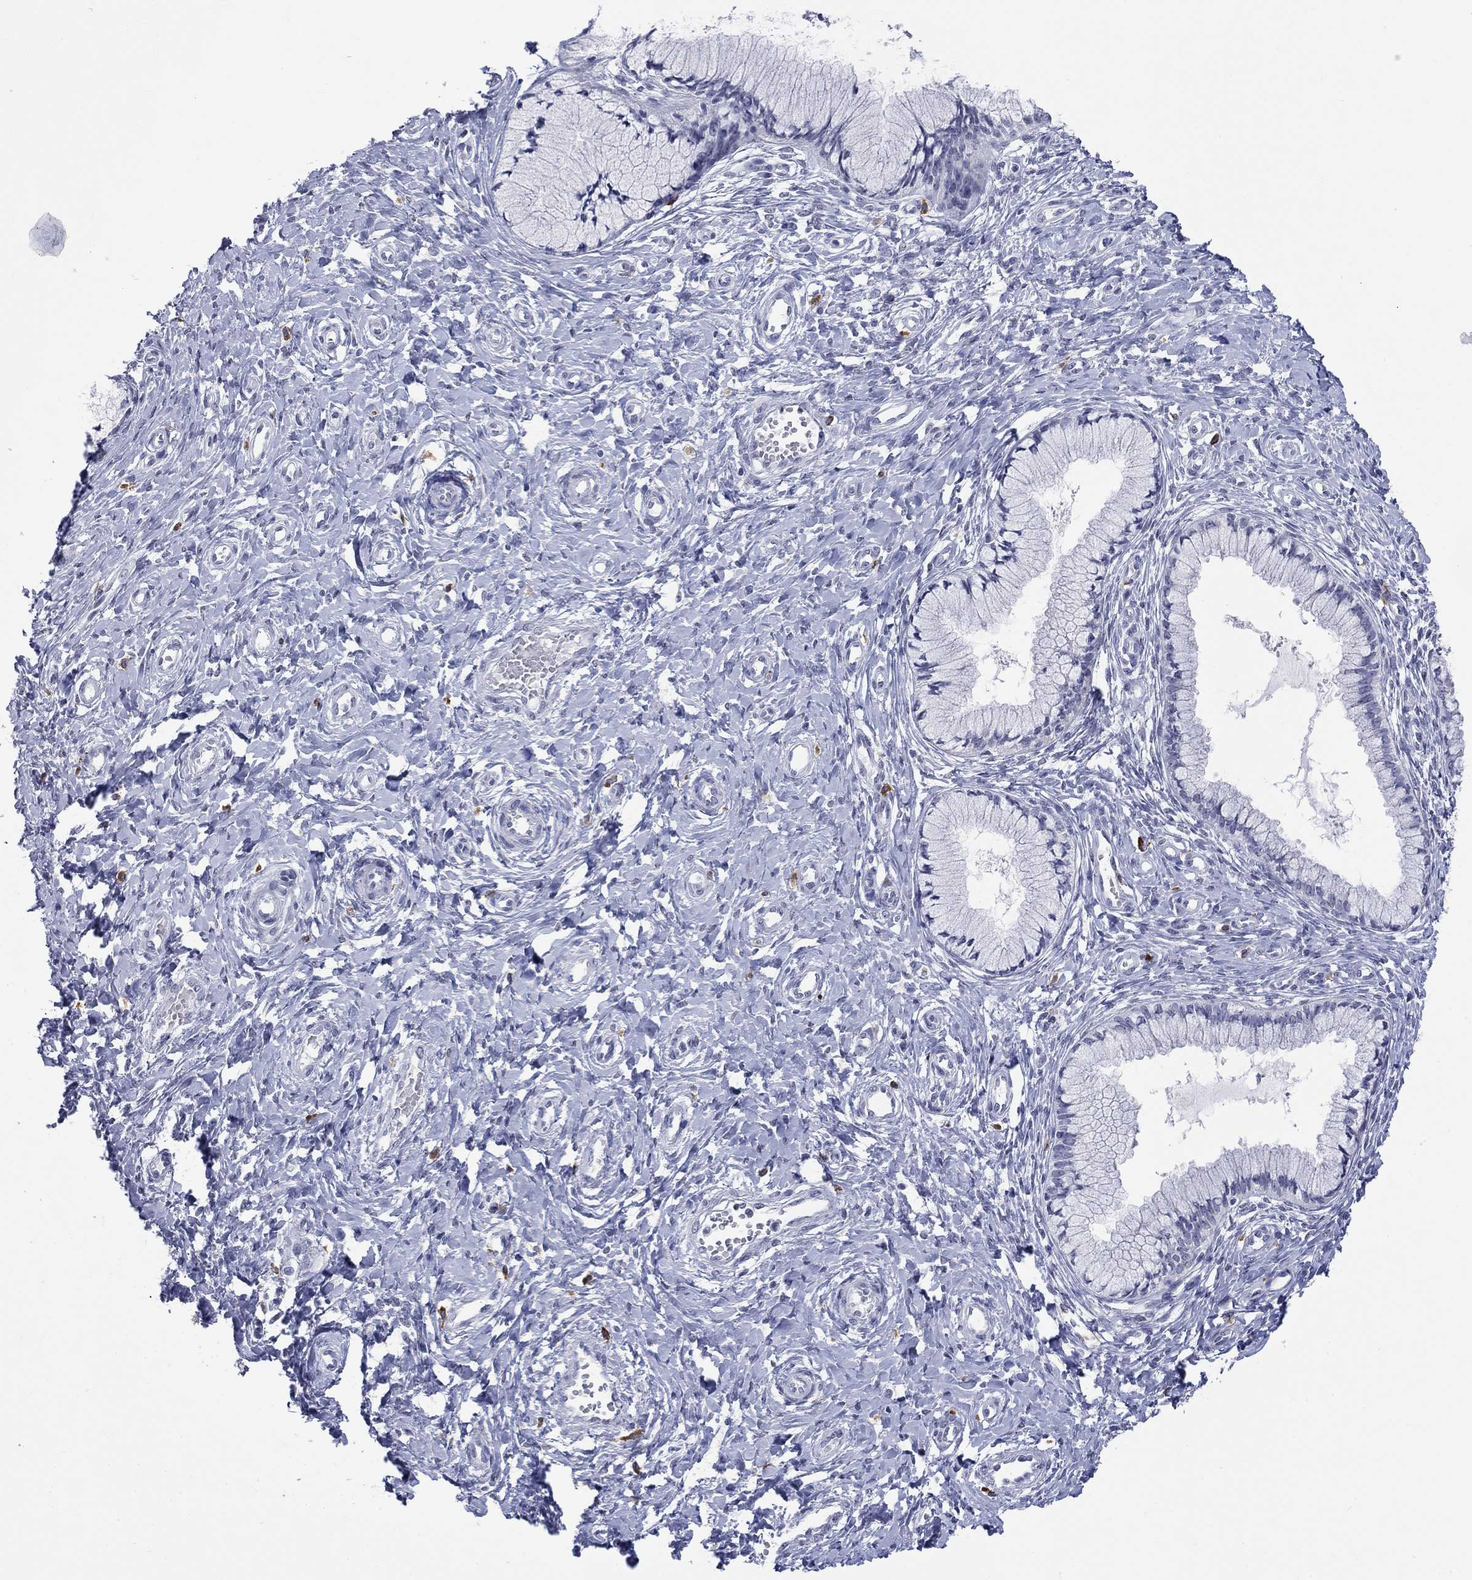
{"staining": {"intensity": "negative", "quantity": "none", "location": "none"}, "tissue": "cervix", "cell_type": "Glandular cells", "image_type": "normal", "snomed": [{"axis": "morphology", "description": "Normal tissue, NOS"}, {"axis": "topography", "description": "Cervix"}], "caption": "A photomicrograph of cervix stained for a protein demonstrates no brown staining in glandular cells.", "gene": "ECEL1", "patient": {"sex": "female", "age": 37}}